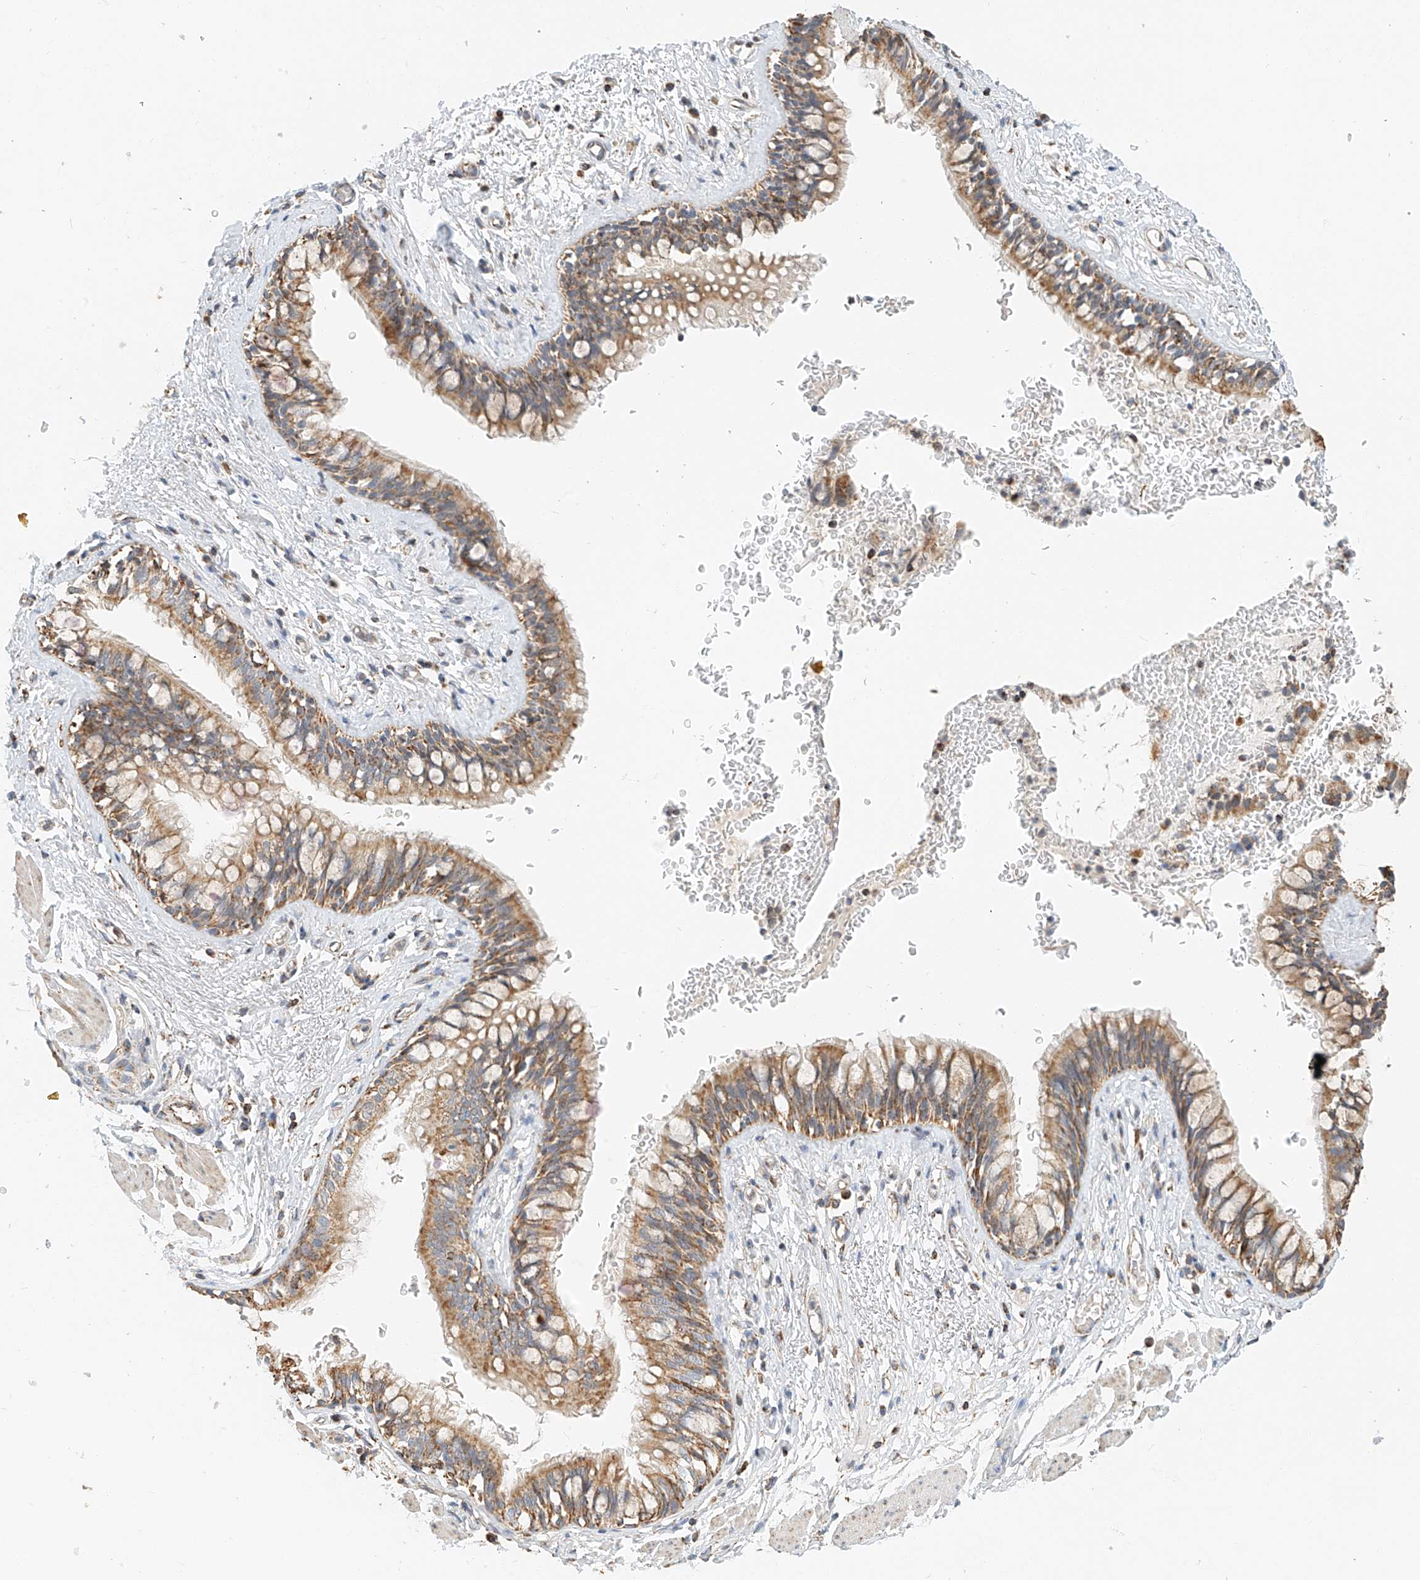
{"staining": {"intensity": "moderate", "quantity": ">75%", "location": "cytoplasmic/membranous"}, "tissue": "bronchus", "cell_type": "Respiratory epithelial cells", "image_type": "normal", "snomed": [{"axis": "morphology", "description": "Normal tissue, NOS"}, {"axis": "topography", "description": "Cartilage tissue"}, {"axis": "topography", "description": "Bronchus"}], "caption": "Immunohistochemistry (IHC) photomicrograph of benign human bronchus stained for a protein (brown), which exhibits medium levels of moderate cytoplasmic/membranous expression in approximately >75% of respiratory epithelial cells.", "gene": "YIPF7", "patient": {"sex": "female", "age": 36}}